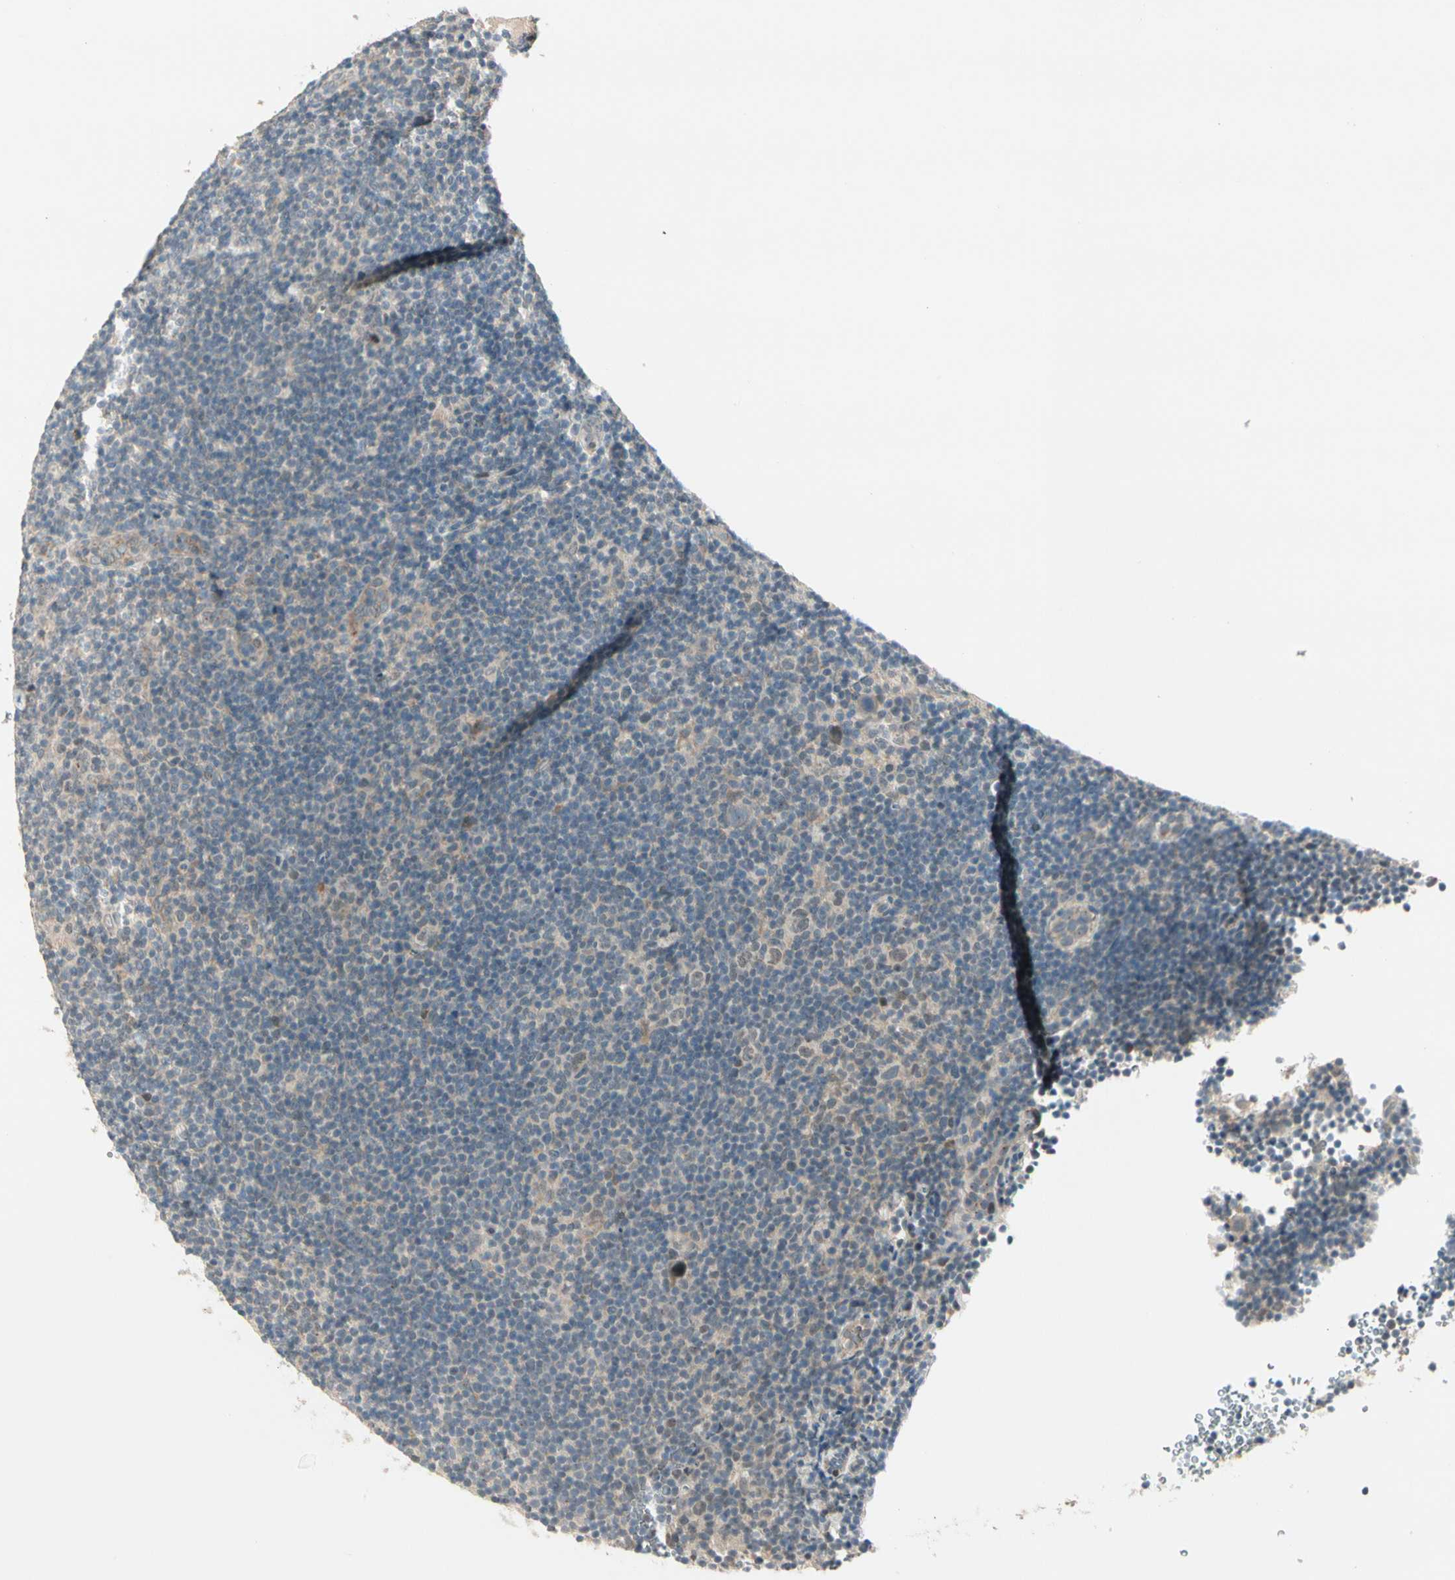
{"staining": {"intensity": "negative", "quantity": "none", "location": "none"}, "tissue": "lymphoma", "cell_type": "Tumor cells", "image_type": "cancer", "snomed": [{"axis": "morphology", "description": "Hodgkin's disease, NOS"}, {"axis": "topography", "description": "Lymph node"}], "caption": "Hodgkin's disease stained for a protein using immunohistochemistry demonstrates no positivity tumor cells.", "gene": "PCDHB15", "patient": {"sex": "female", "age": 57}}